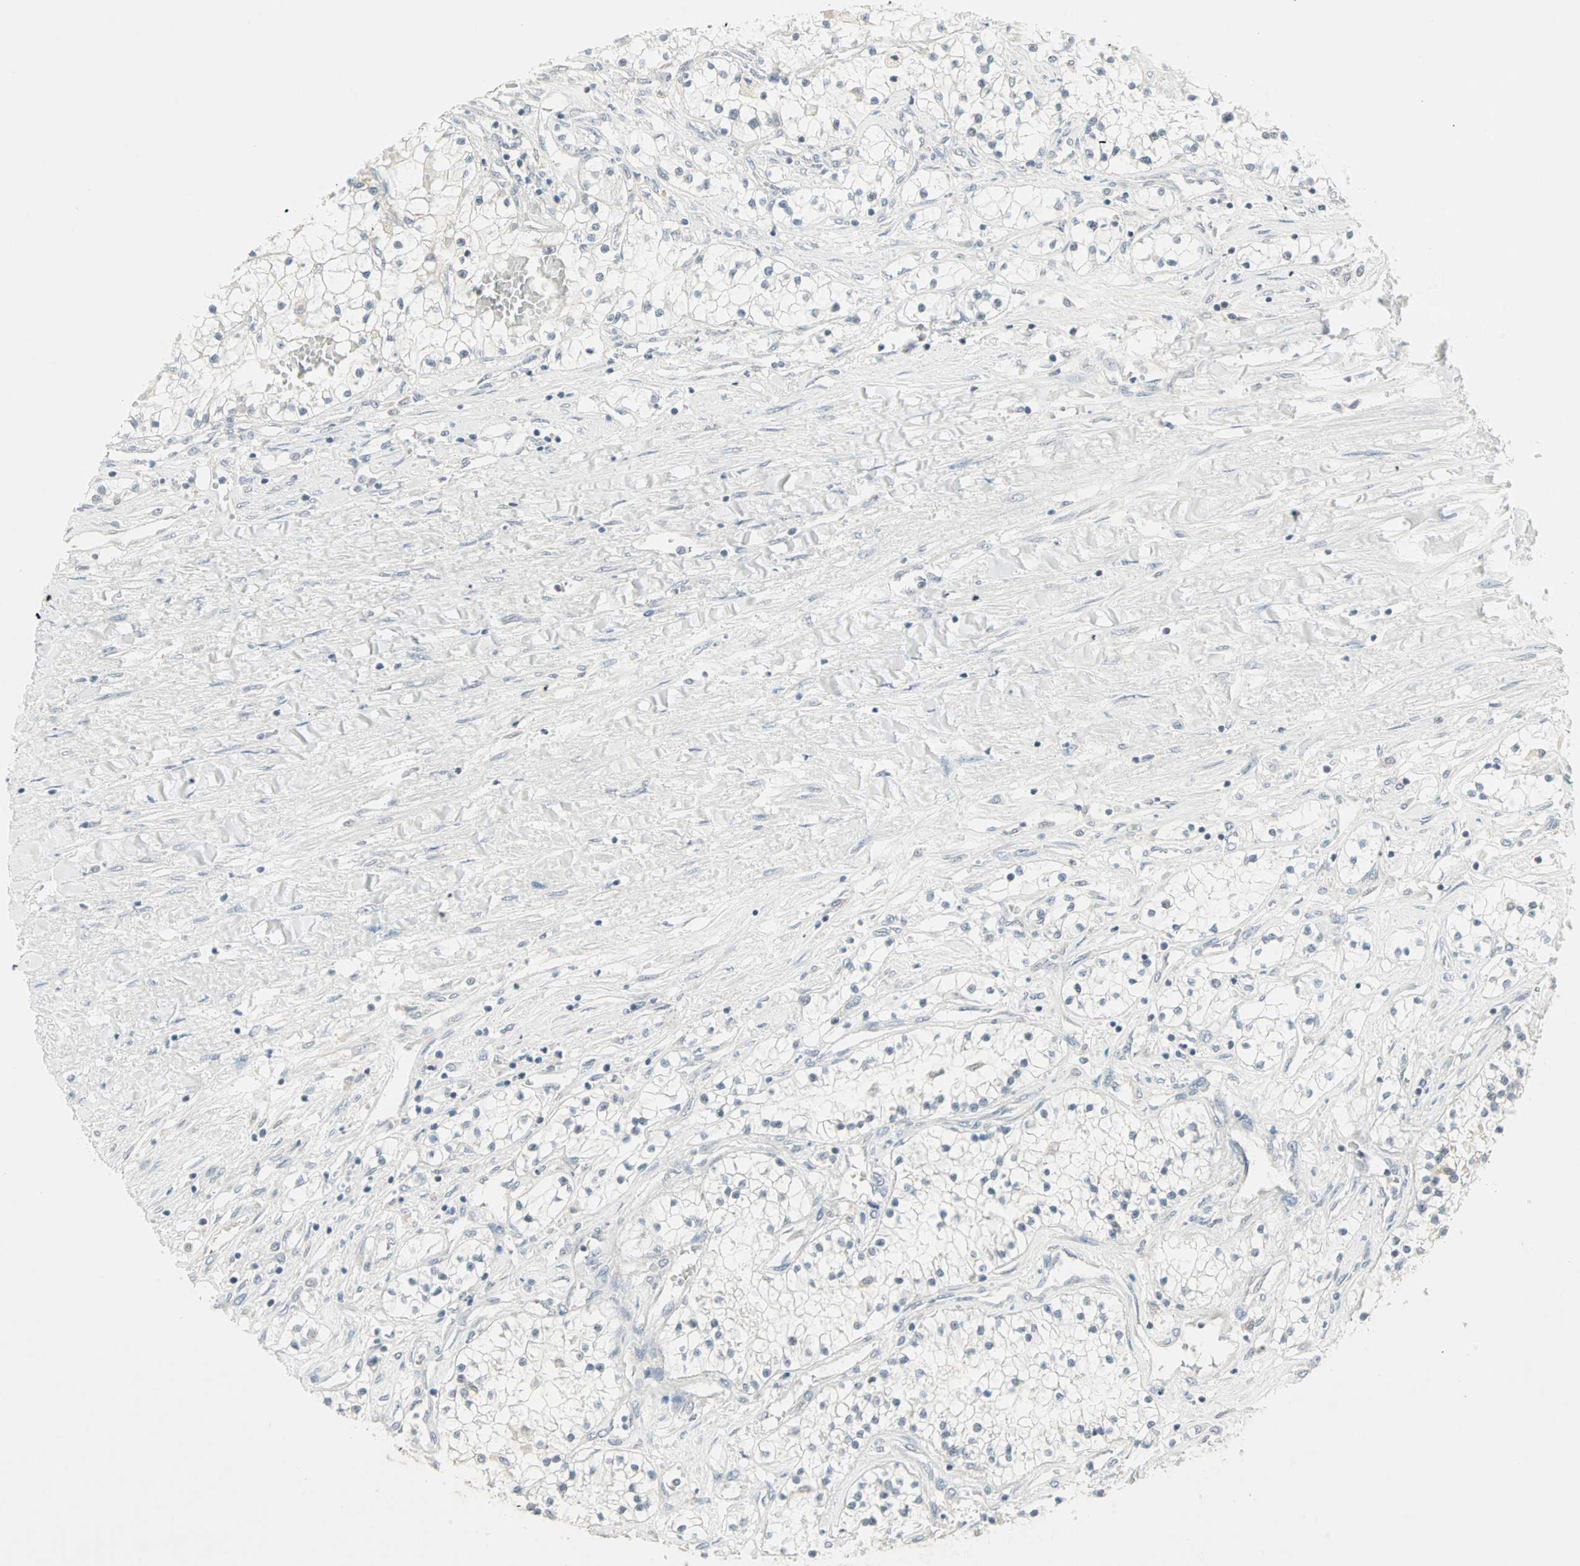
{"staining": {"intensity": "negative", "quantity": "none", "location": "none"}, "tissue": "renal cancer", "cell_type": "Tumor cells", "image_type": "cancer", "snomed": [{"axis": "morphology", "description": "Adenocarcinoma, NOS"}, {"axis": "topography", "description": "Kidney"}], "caption": "Renal cancer (adenocarcinoma) stained for a protein using immunohistochemistry (IHC) exhibits no positivity tumor cells.", "gene": "PTPA", "patient": {"sex": "male", "age": 68}}